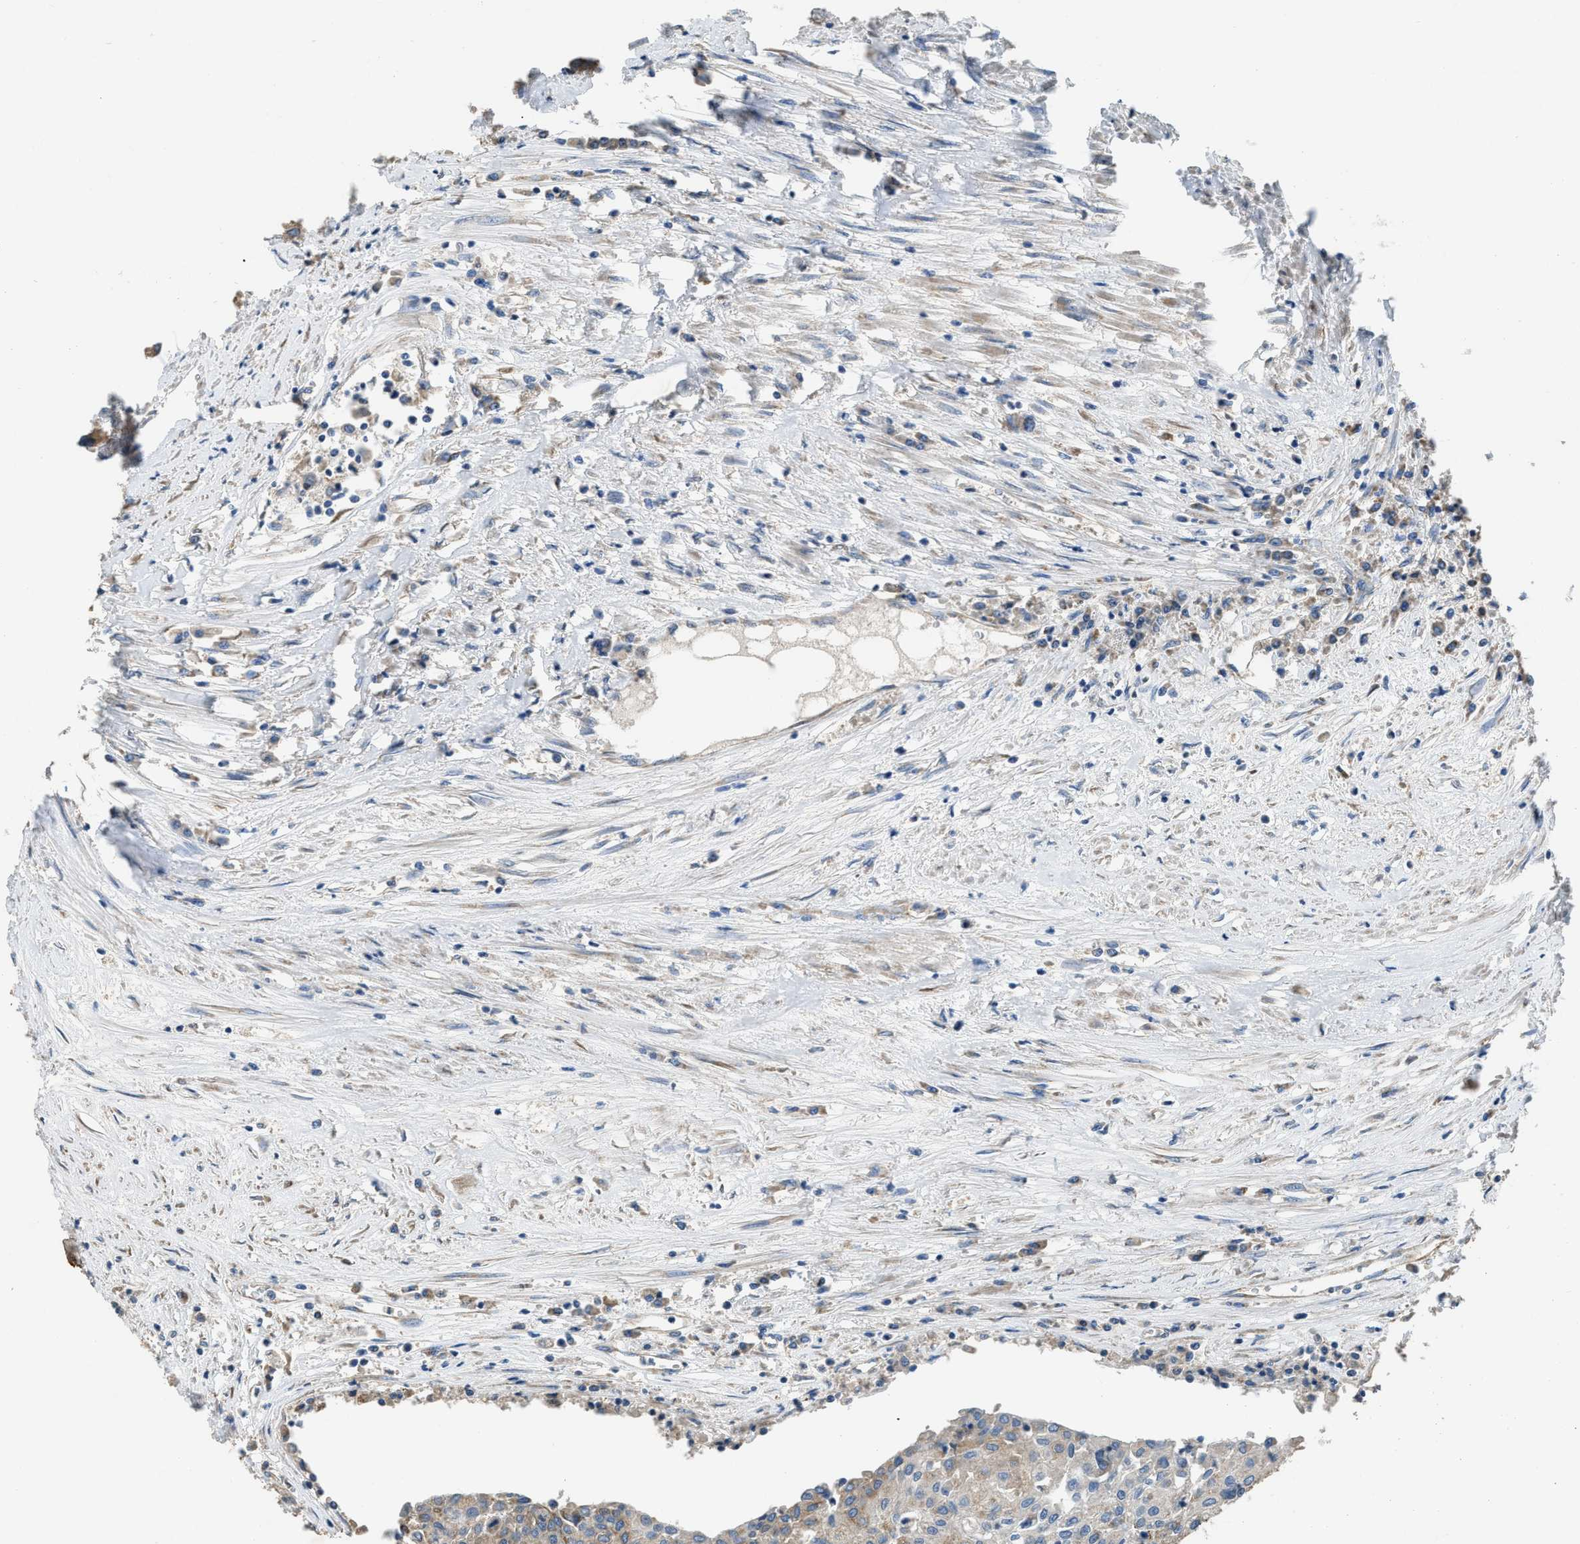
{"staining": {"intensity": "weak", "quantity": ">75%", "location": "cytoplasmic/membranous"}, "tissue": "urothelial cancer", "cell_type": "Tumor cells", "image_type": "cancer", "snomed": [{"axis": "morphology", "description": "Urothelial carcinoma, High grade"}, {"axis": "topography", "description": "Urinary bladder"}], "caption": "Tumor cells demonstrate weak cytoplasmic/membranous positivity in about >75% of cells in urothelial cancer. (DAB = brown stain, brightfield microscopy at high magnification).", "gene": "TMEM150A", "patient": {"sex": "female", "age": 85}}